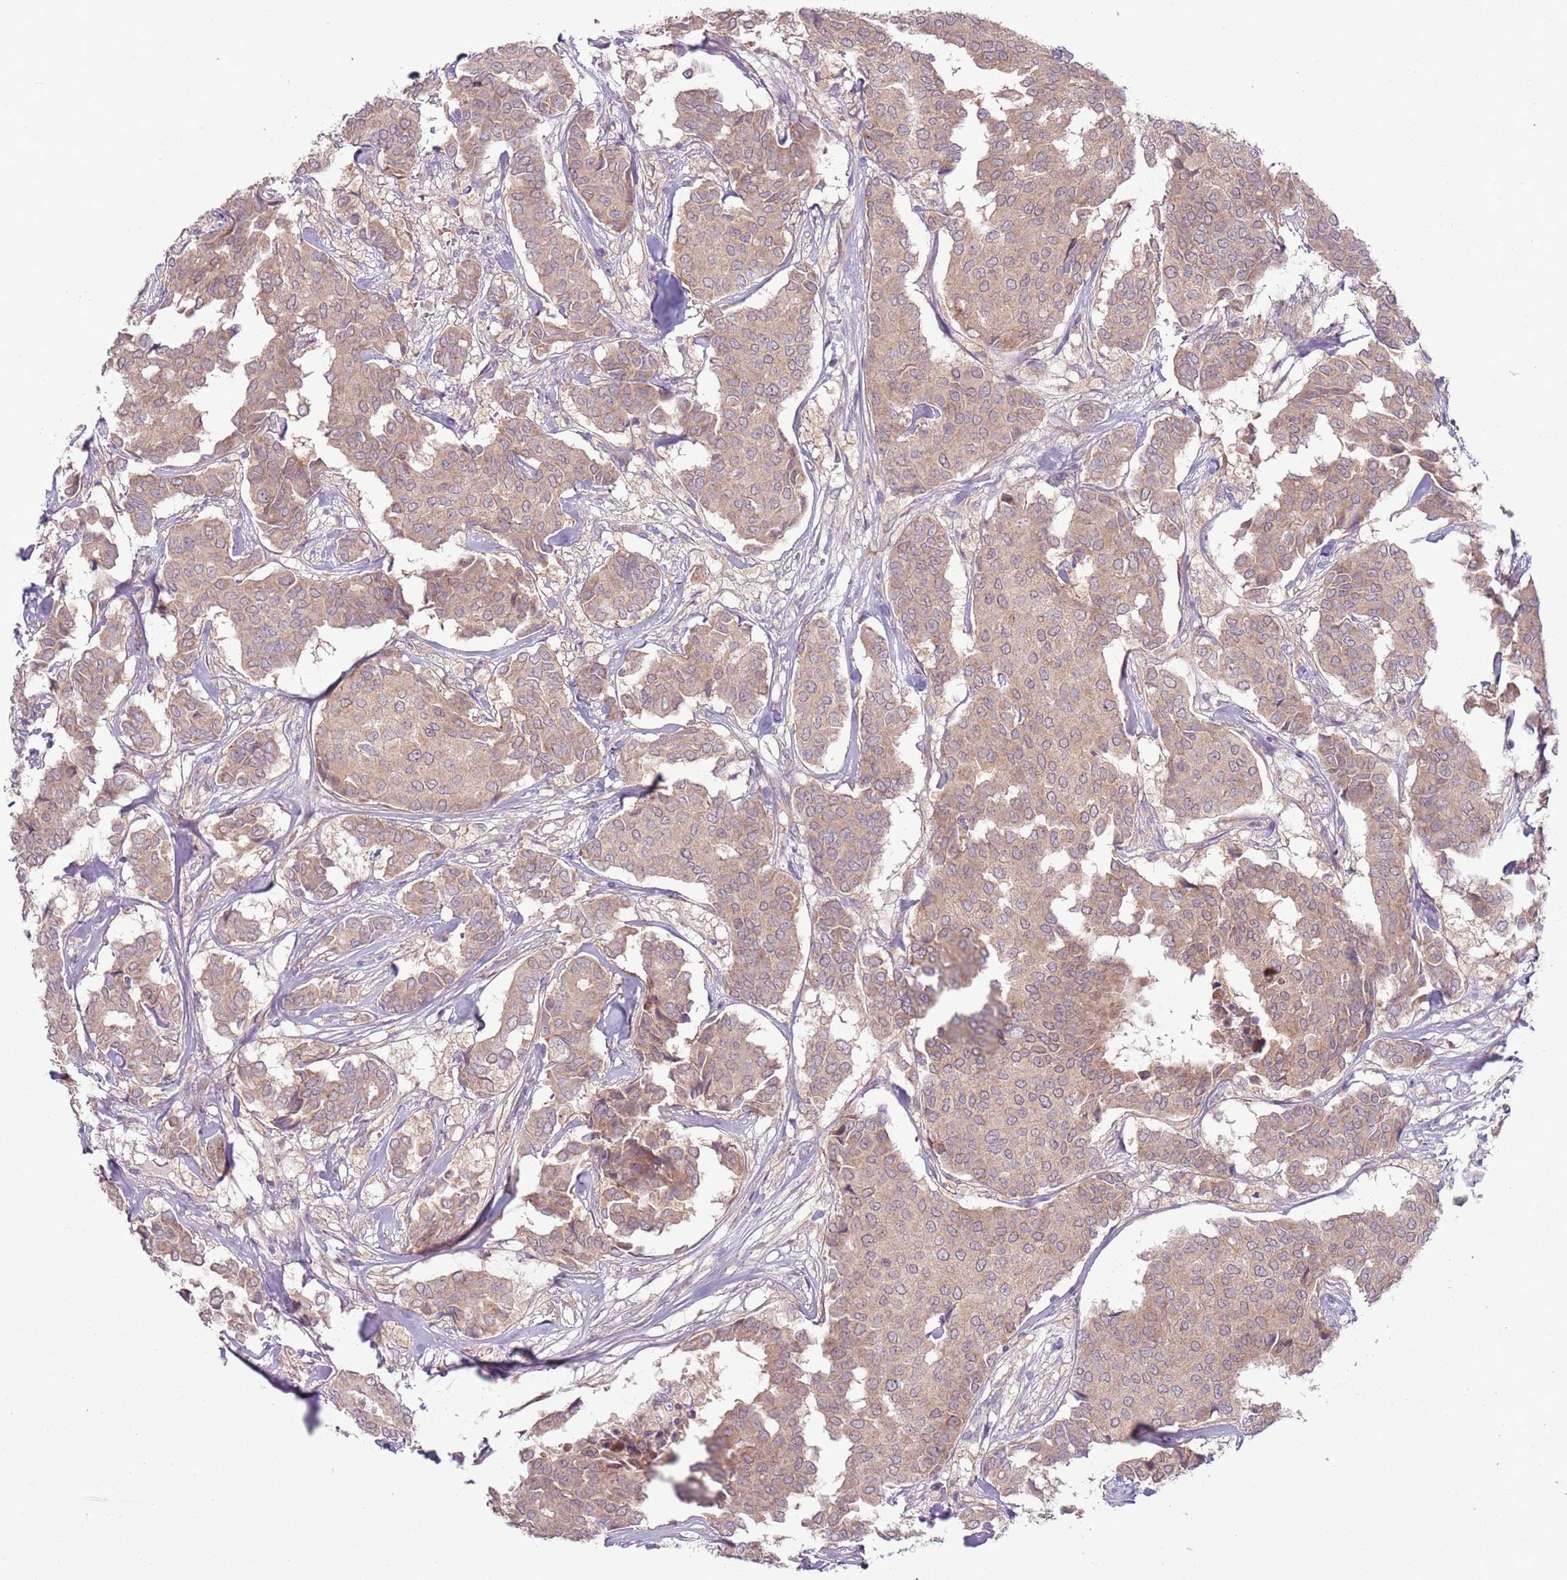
{"staining": {"intensity": "weak", "quantity": ">75%", "location": "cytoplasmic/membranous"}, "tissue": "breast cancer", "cell_type": "Tumor cells", "image_type": "cancer", "snomed": [{"axis": "morphology", "description": "Duct carcinoma"}, {"axis": "topography", "description": "Breast"}], "caption": "A high-resolution histopathology image shows immunohistochemistry (IHC) staining of breast invasive ductal carcinoma, which demonstrates weak cytoplasmic/membranous staining in approximately >75% of tumor cells.", "gene": "DTD2", "patient": {"sex": "female", "age": 75}}